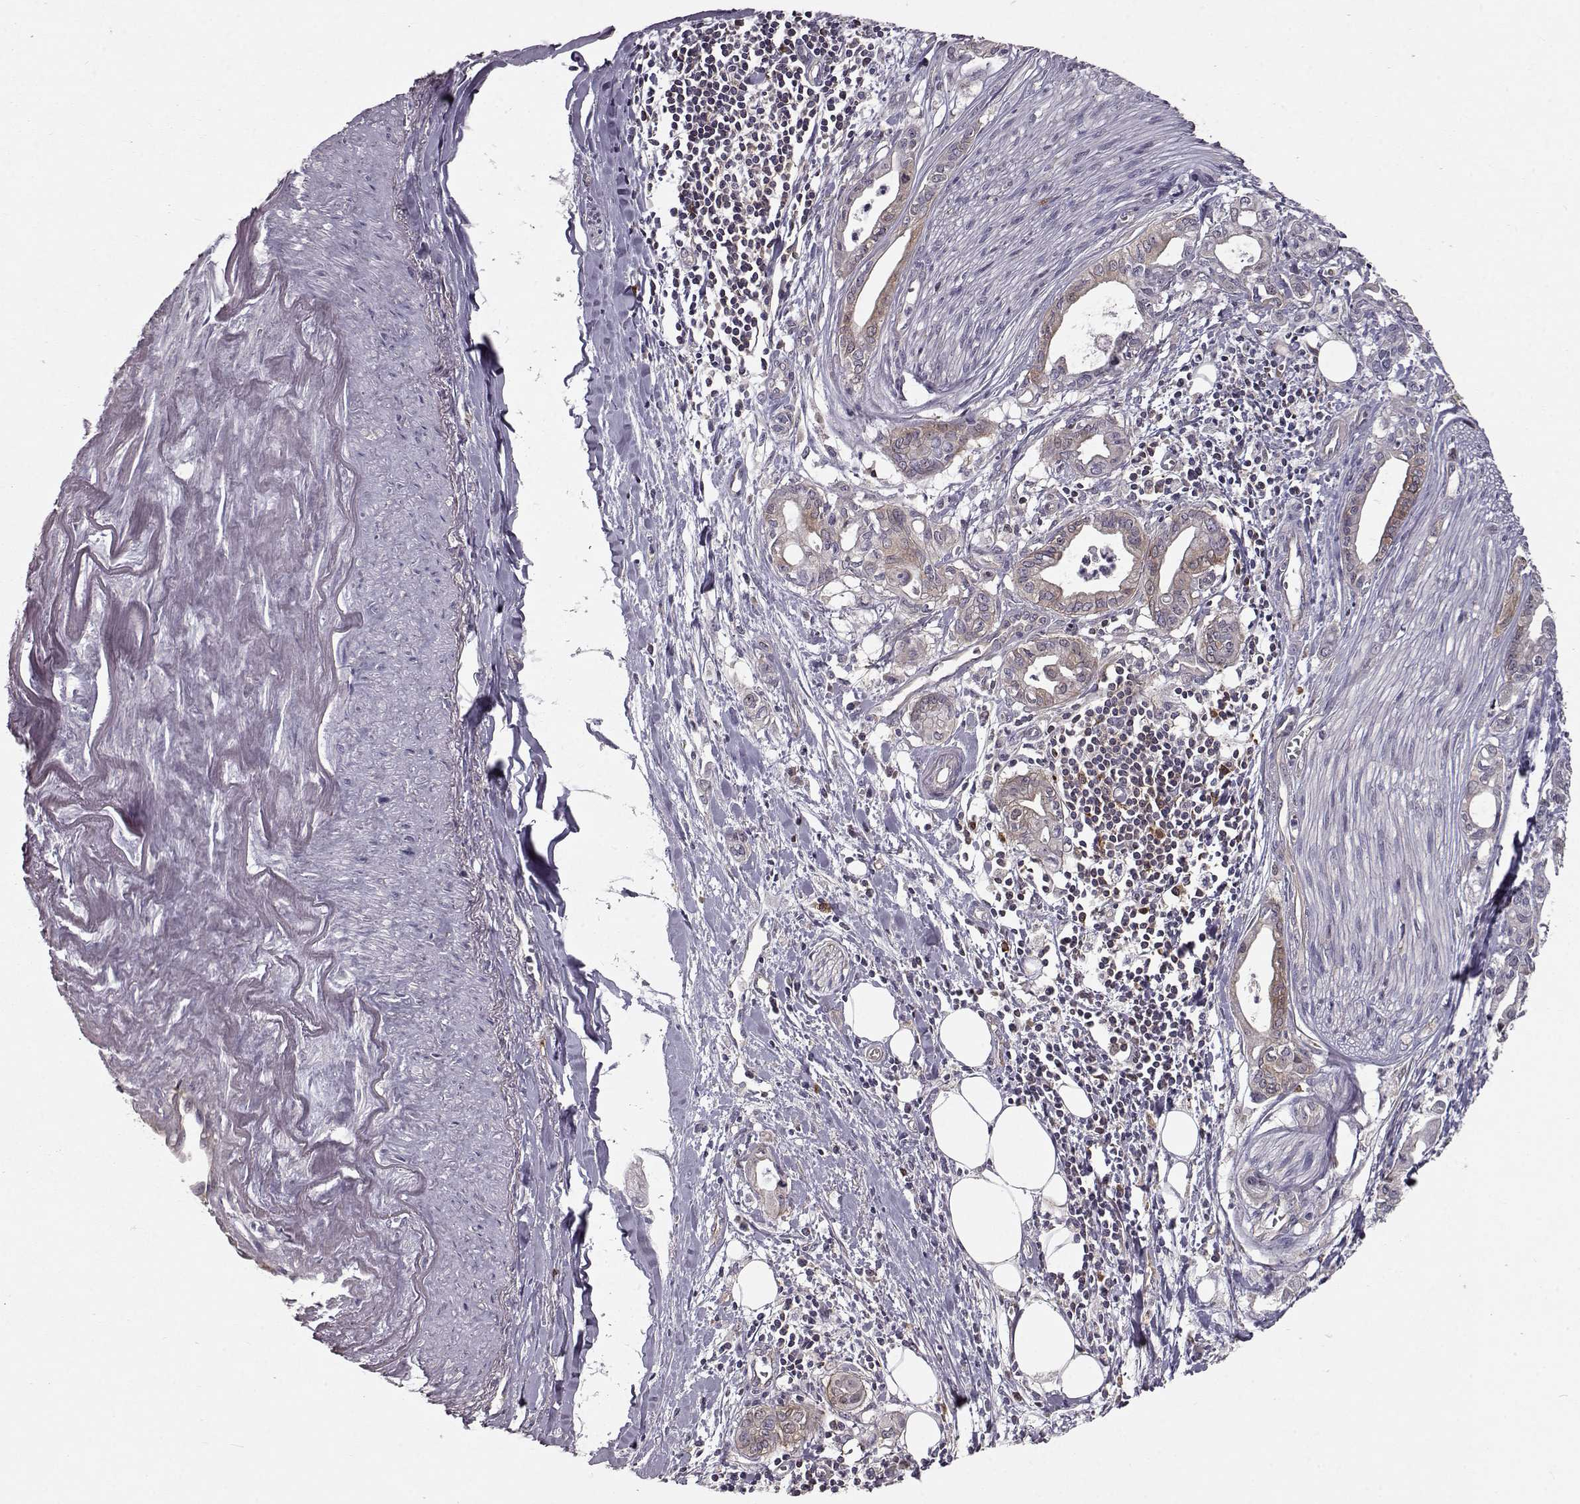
{"staining": {"intensity": "weak", "quantity": "25%-75%", "location": "cytoplasmic/membranous"}, "tissue": "pancreatic cancer", "cell_type": "Tumor cells", "image_type": "cancer", "snomed": [{"axis": "morphology", "description": "Adenocarcinoma, NOS"}, {"axis": "topography", "description": "Pancreas"}], "caption": "Immunohistochemistry (IHC) photomicrograph of human pancreatic cancer stained for a protein (brown), which exhibits low levels of weak cytoplasmic/membranous positivity in about 25%-75% of tumor cells.", "gene": "RANBP1", "patient": {"sex": "male", "age": 71}}